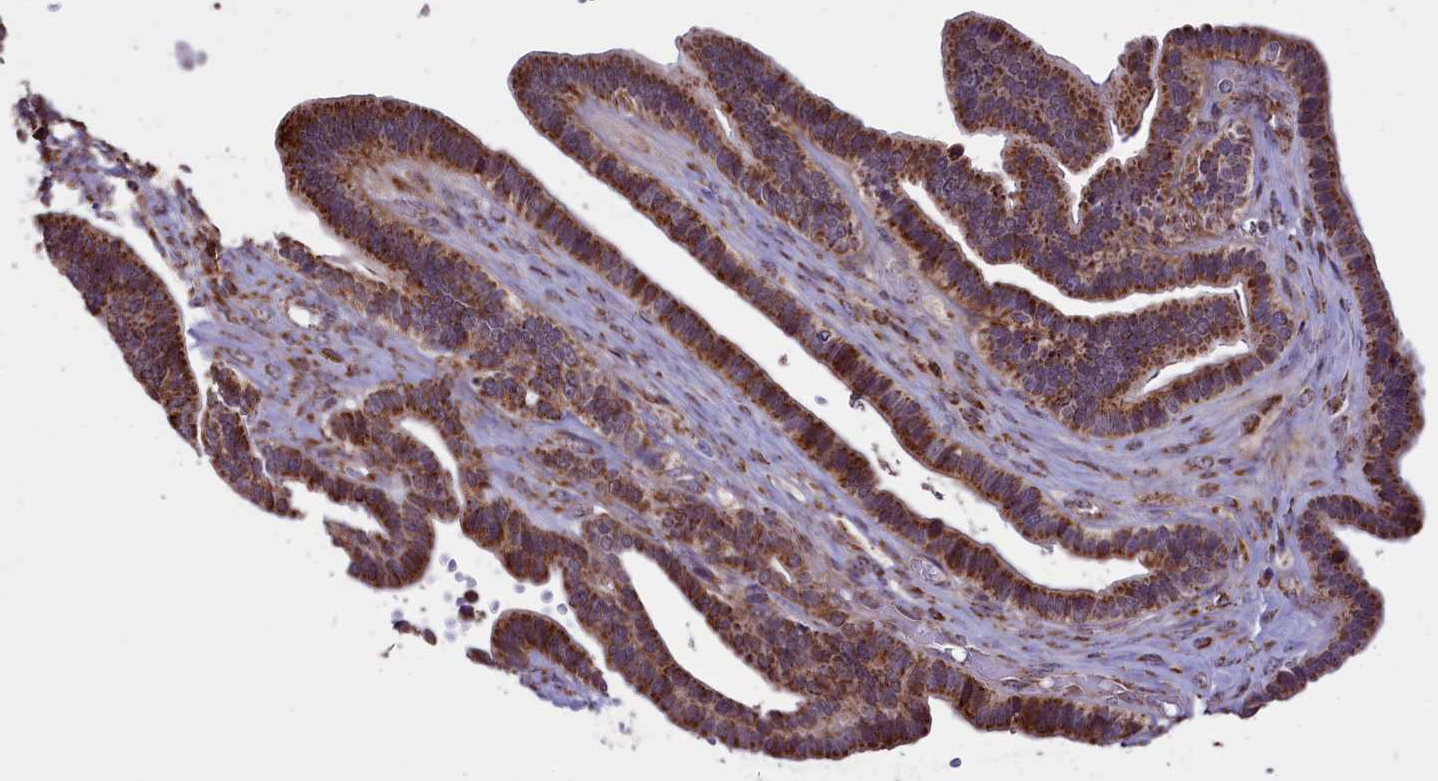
{"staining": {"intensity": "strong", "quantity": ">75%", "location": "cytoplasmic/membranous"}, "tissue": "ovarian cancer", "cell_type": "Tumor cells", "image_type": "cancer", "snomed": [{"axis": "morphology", "description": "Cystadenocarcinoma, serous, NOS"}, {"axis": "topography", "description": "Ovary"}], "caption": "Immunohistochemical staining of ovarian cancer (serous cystadenocarcinoma) displays strong cytoplasmic/membranous protein staining in about >75% of tumor cells. (Brightfield microscopy of DAB IHC at high magnification).", "gene": "GLRX5", "patient": {"sex": "female", "age": 56}}